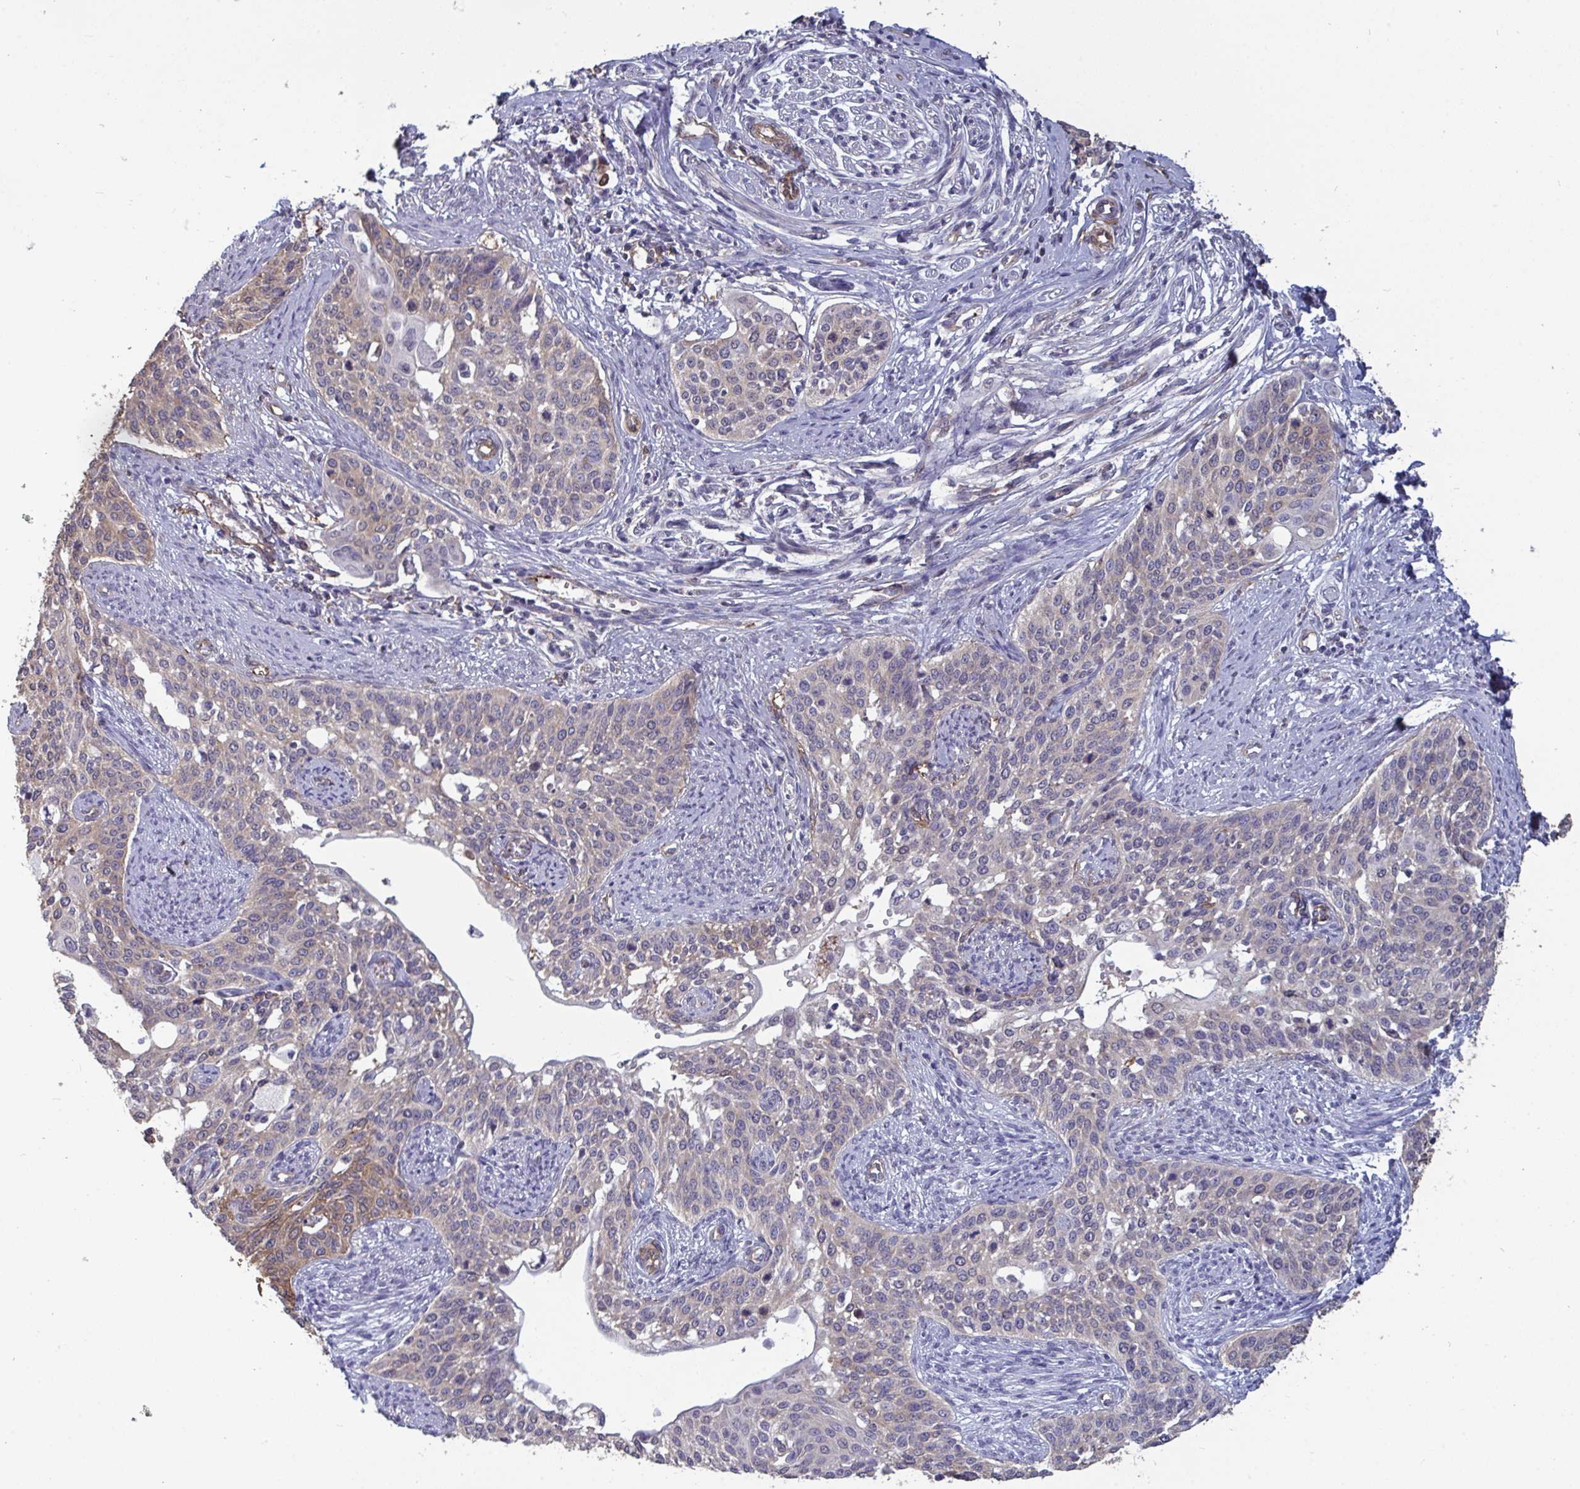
{"staining": {"intensity": "negative", "quantity": "none", "location": "none"}, "tissue": "cervical cancer", "cell_type": "Tumor cells", "image_type": "cancer", "snomed": [{"axis": "morphology", "description": "Squamous cell carcinoma, NOS"}, {"axis": "topography", "description": "Cervix"}], "caption": "Immunohistochemical staining of human cervical squamous cell carcinoma shows no significant positivity in tumor cells.", "gene": "ISCU", "patient": {"sex": "female", "age": 44}}